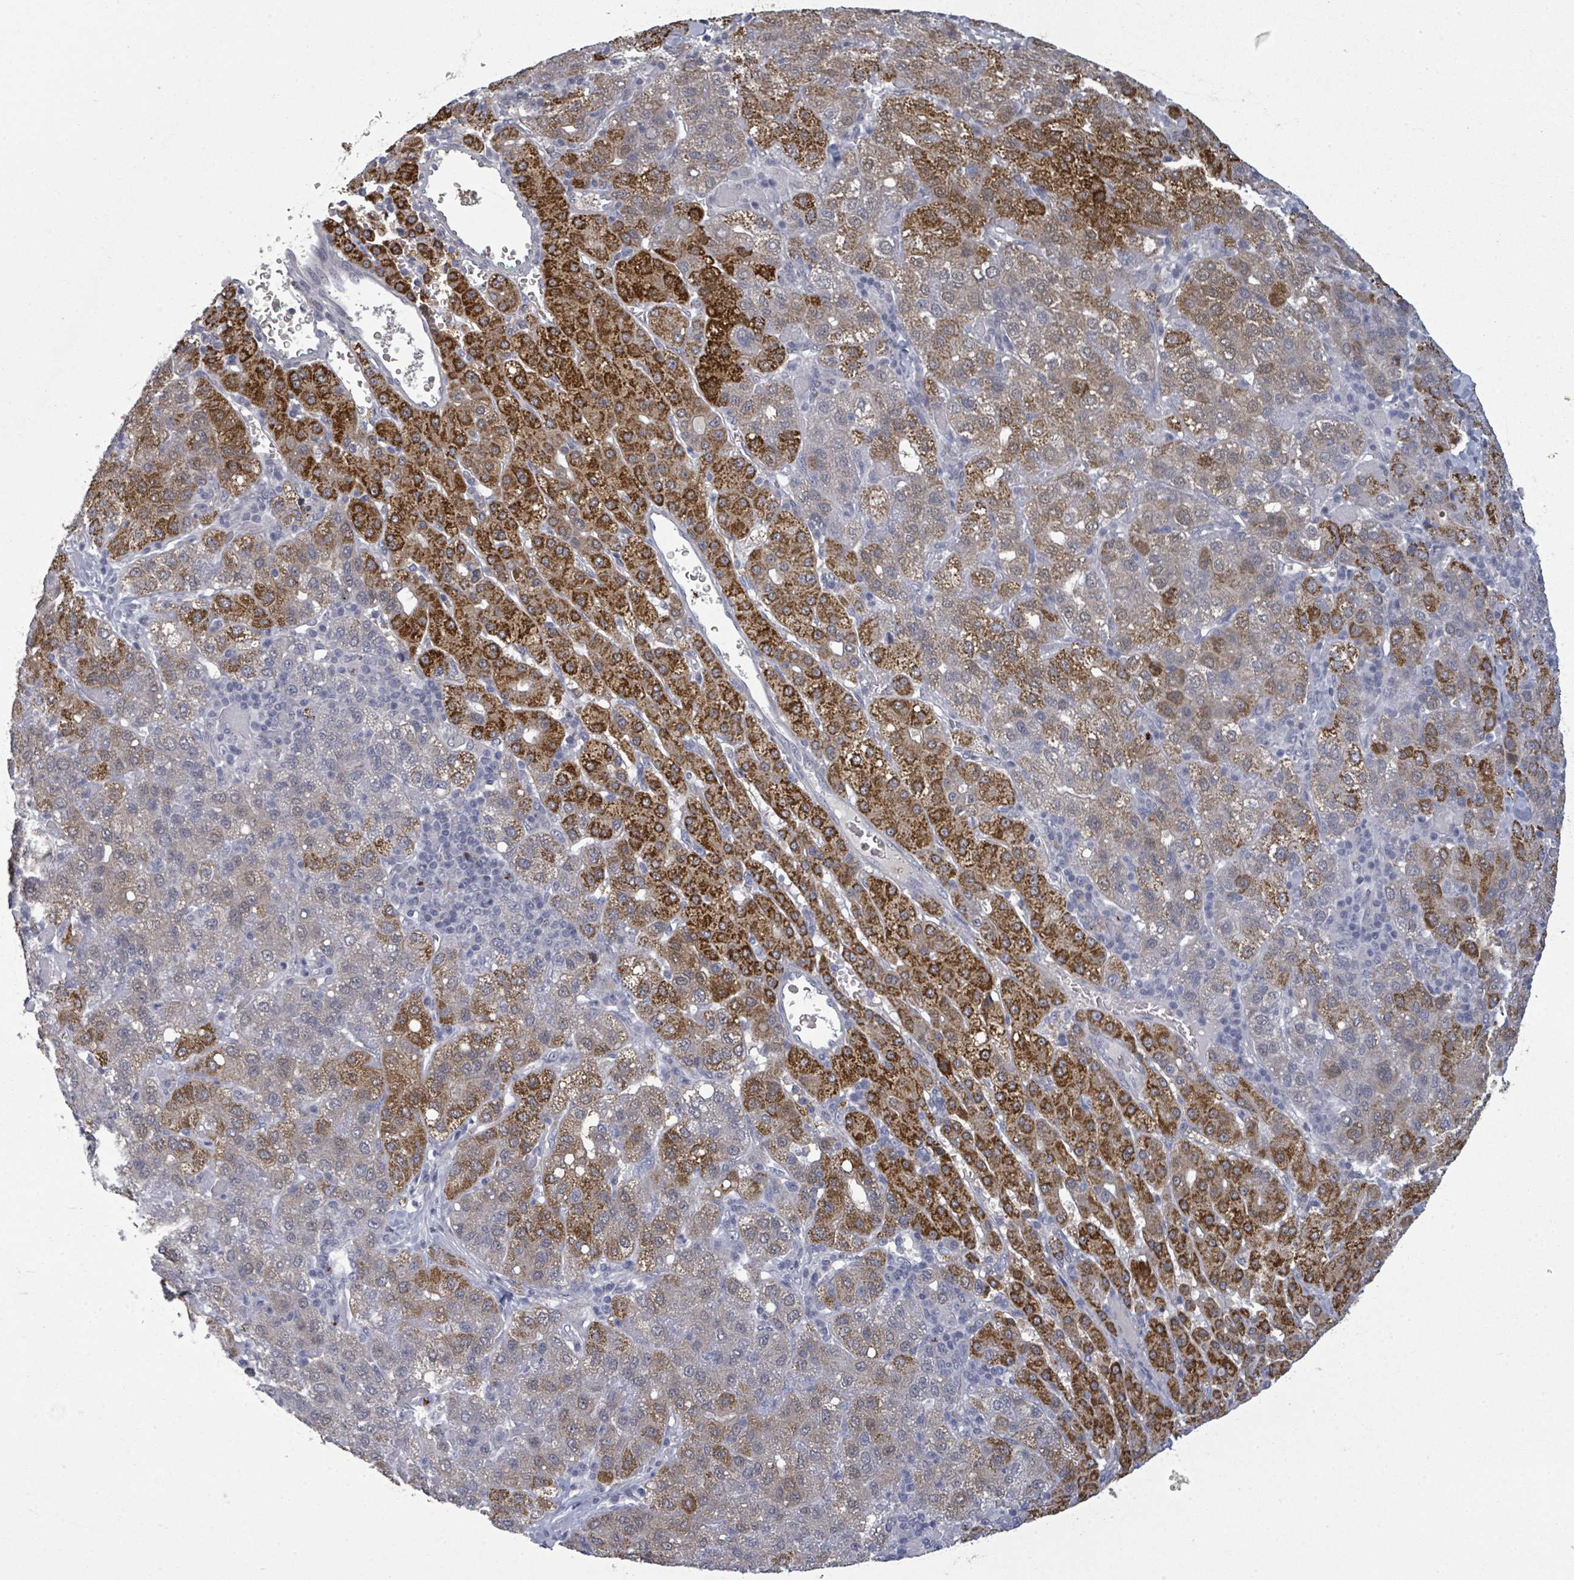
{"staining": {"intensity": "strong", "quantity": ">75%", "location": "cytoplasmic/membranous"}, "tissue": "liver cancer", "cell_type": "Tumor cells", "image_type": "cancer", "snomed": [{"axis": "morphology", "description": "Carcinoma, Hepatocellular, NOS"}, {"axis": "topography", "description": "Liver"}], "caption": "The immunohistochemical stain highlights strong cytoplasmic/membranous staining in tumor cells of liver cancer (hepatocellular carcinoma) tissue.", "gene": "ASB12", "patient": {"sex": "male", "age": 65}}